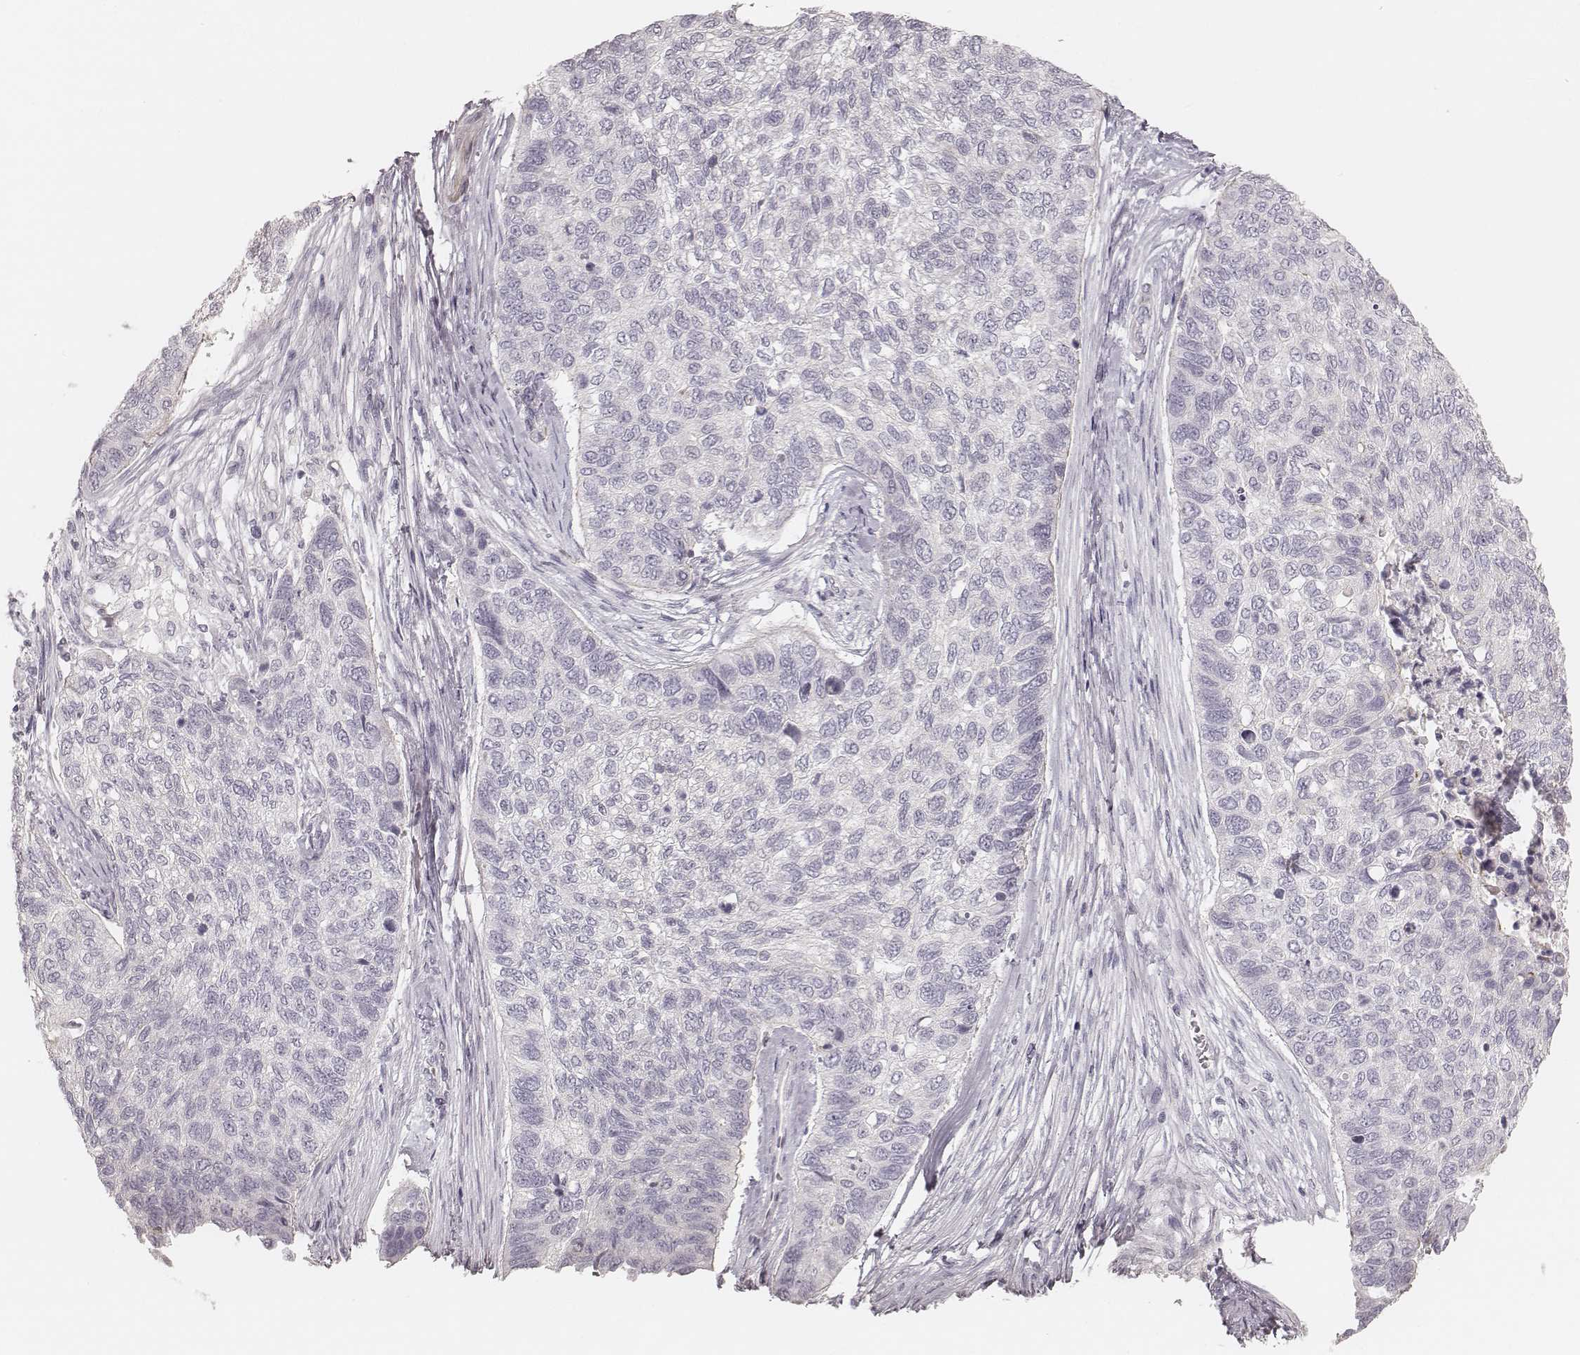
{"staining": {"intensity": "negative", "quantity": "none", "location": "none"}, "tissue": "lung cancer", "cell_type": "Tumor cells", "image_type": "cancer", "snomed": [{"axis": "morphology", "description": "Squamous cell carcinoma, NOS"}, {"axis": "topography", "description": "Lung"}], "caption": "The immunohistochemistry (IHC) histopathology image has no significant expression in tumor cells of lung cancer tissue.", "gene": "SPATA24", "patient": {"sex": "male", "age": 69}}